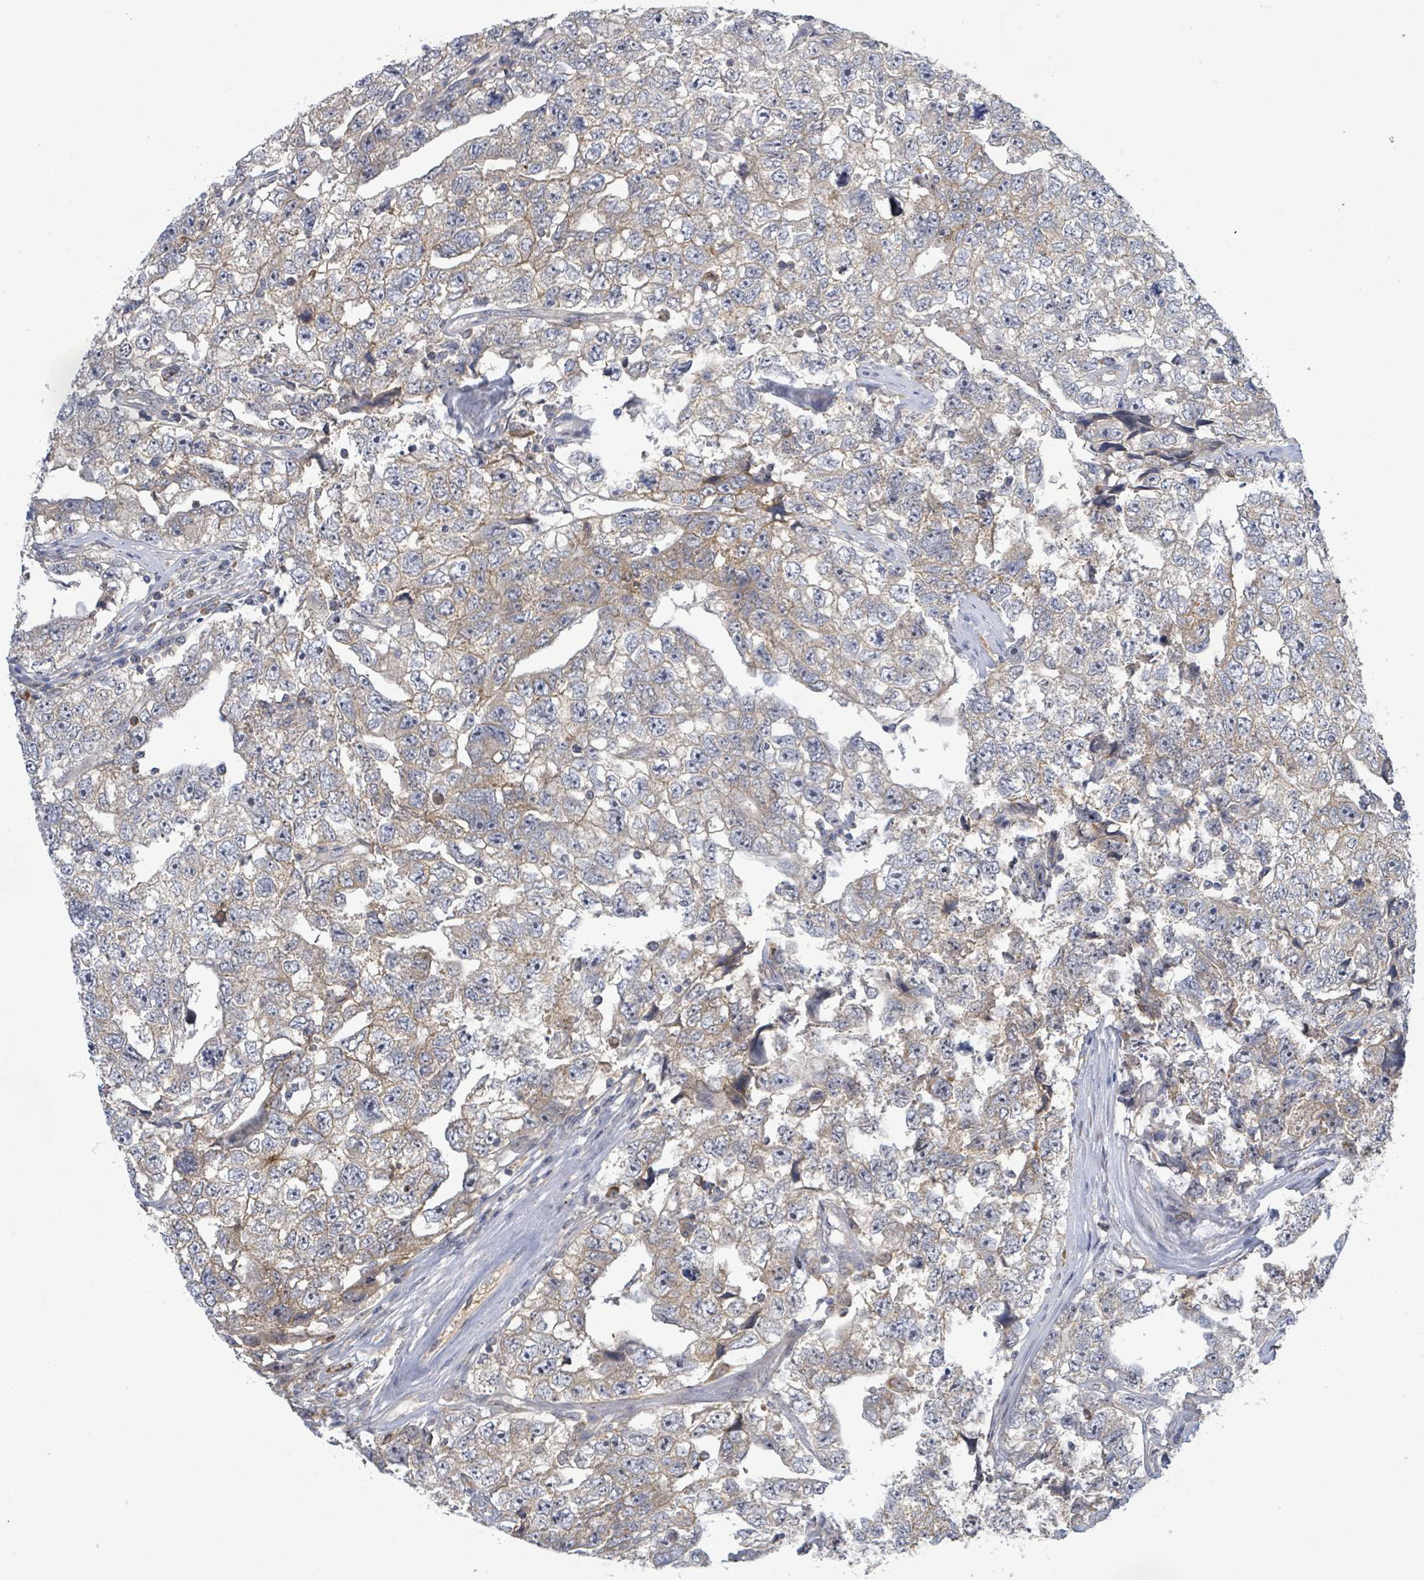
{"staining": {"intensity": "weak", "quantity": "25%-75%", "location": "cytoplasmic/membranous"}, "tissue": "testis cancer", "cell_type": "Tumor cells", "image_type": "cancer", "snomed": [{"axis": "morphology", "description": "Carcinoma, Embryonal, NOS"}, {"axis": "topography", "description": "Testis"}], "caption": "An immunohistochemistry histopathology image of tumor tissue is shown. Protein staining in brown labels weak cytoplasmic/membranous positivity in testis embryonal carcinoma within tumor cells. The staining is performed using DAB (3,3'-diaminobenzidine) brown chromogen to label protein expression. The nuclei are counter-stained blue using hematoxylin.", "gene": "ATP13A1", "patient": {"sex": "male", "age": 22}}